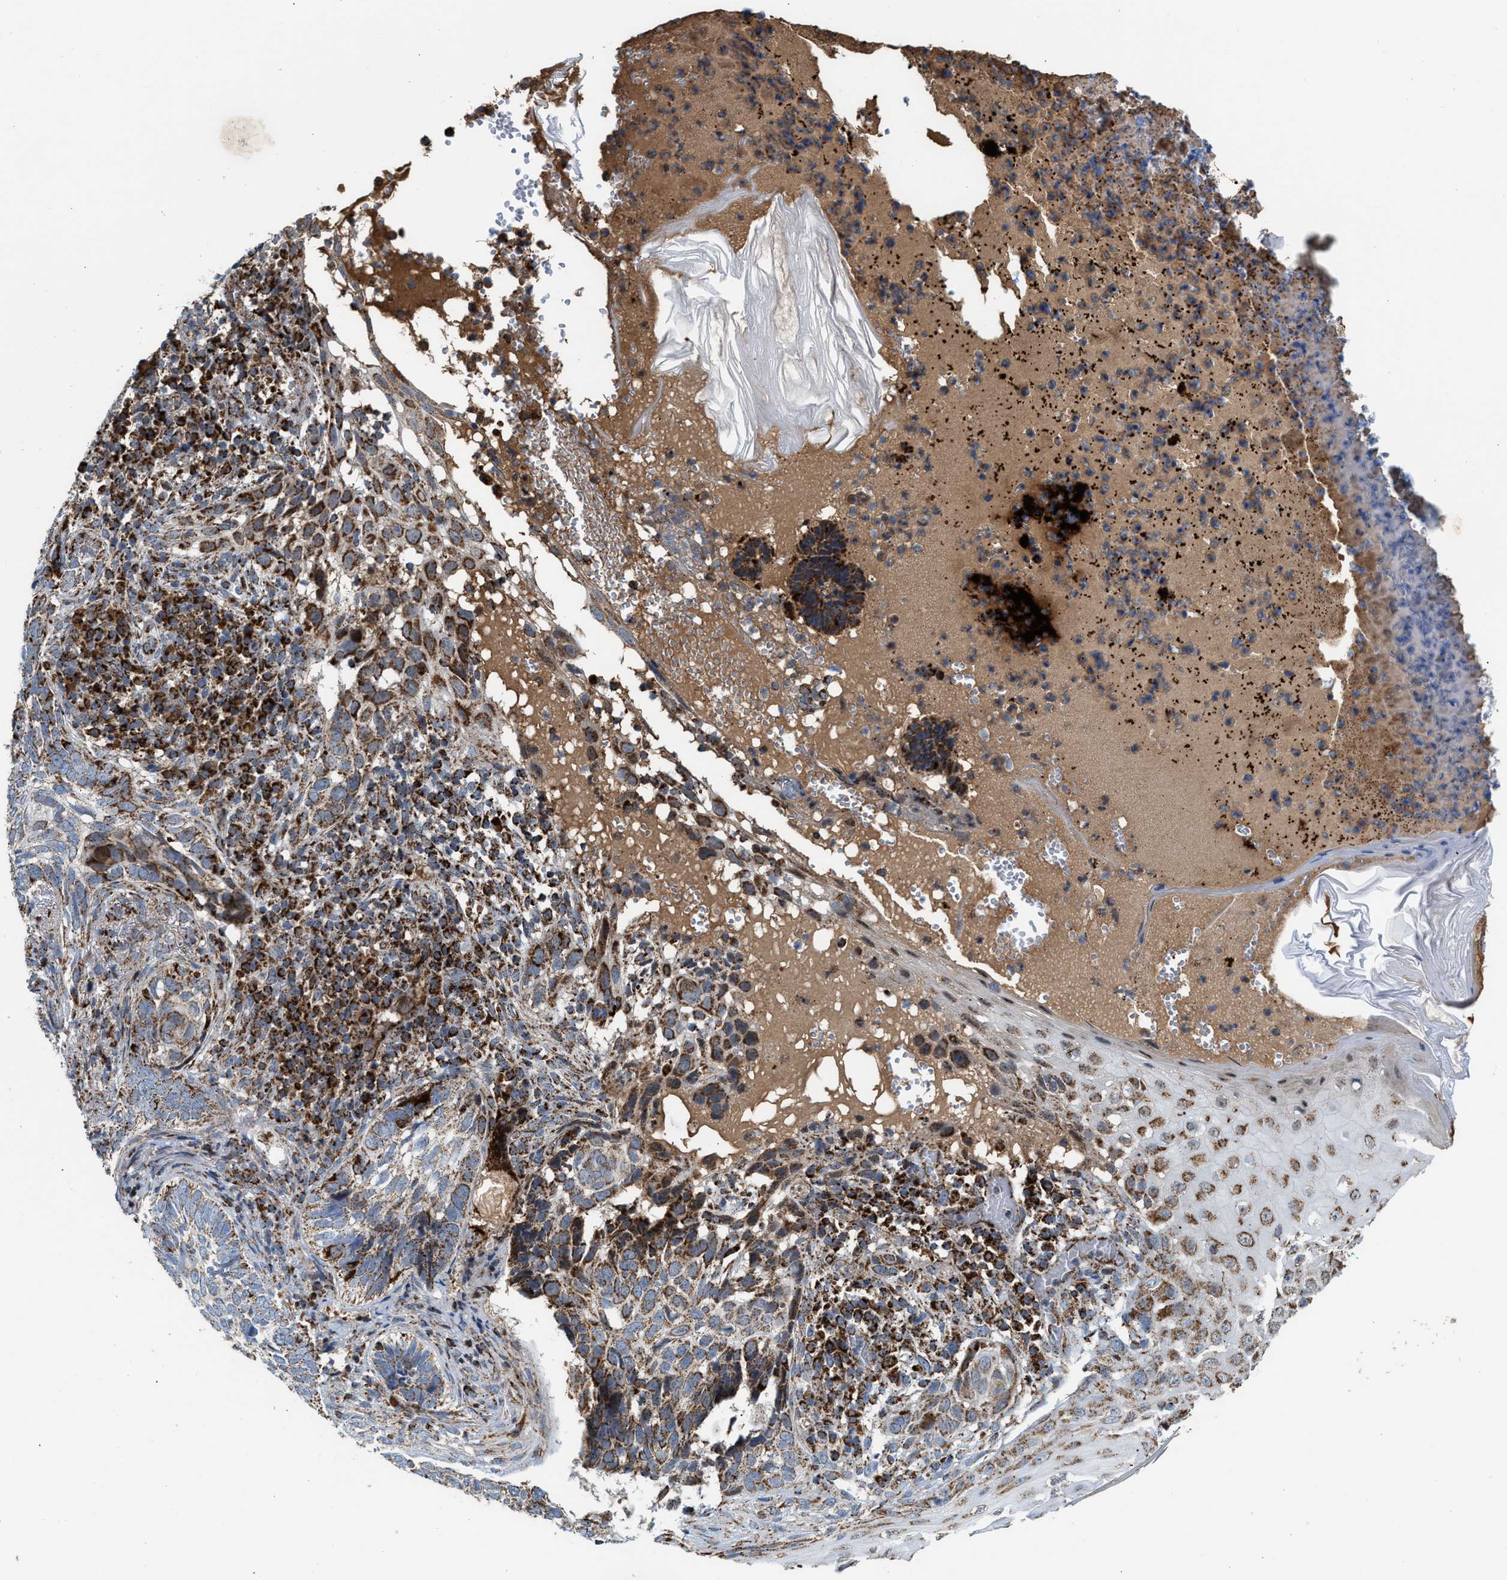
{"staining": {"intensity": "moderate", "quantity": "25%-75%", "location": "cytoplasmic/membranous"}, "tissue": "skin cancer", "cell_type": "Tumor cells", "image_type": "cancer", "snomed": [{"axis": "morphology", "description": "Basal cell carcinoma"}, {"axis": "topography", "description": "Skin"}], "caption": "Skin cancer stained with immunohistochemistry (IHC) shows moderate cytoplasmic/membranous expression in approximately 25%-75% of tumor cells.", "gene": "PMPCA", "patient": {"sex": "female", "age": 89}}